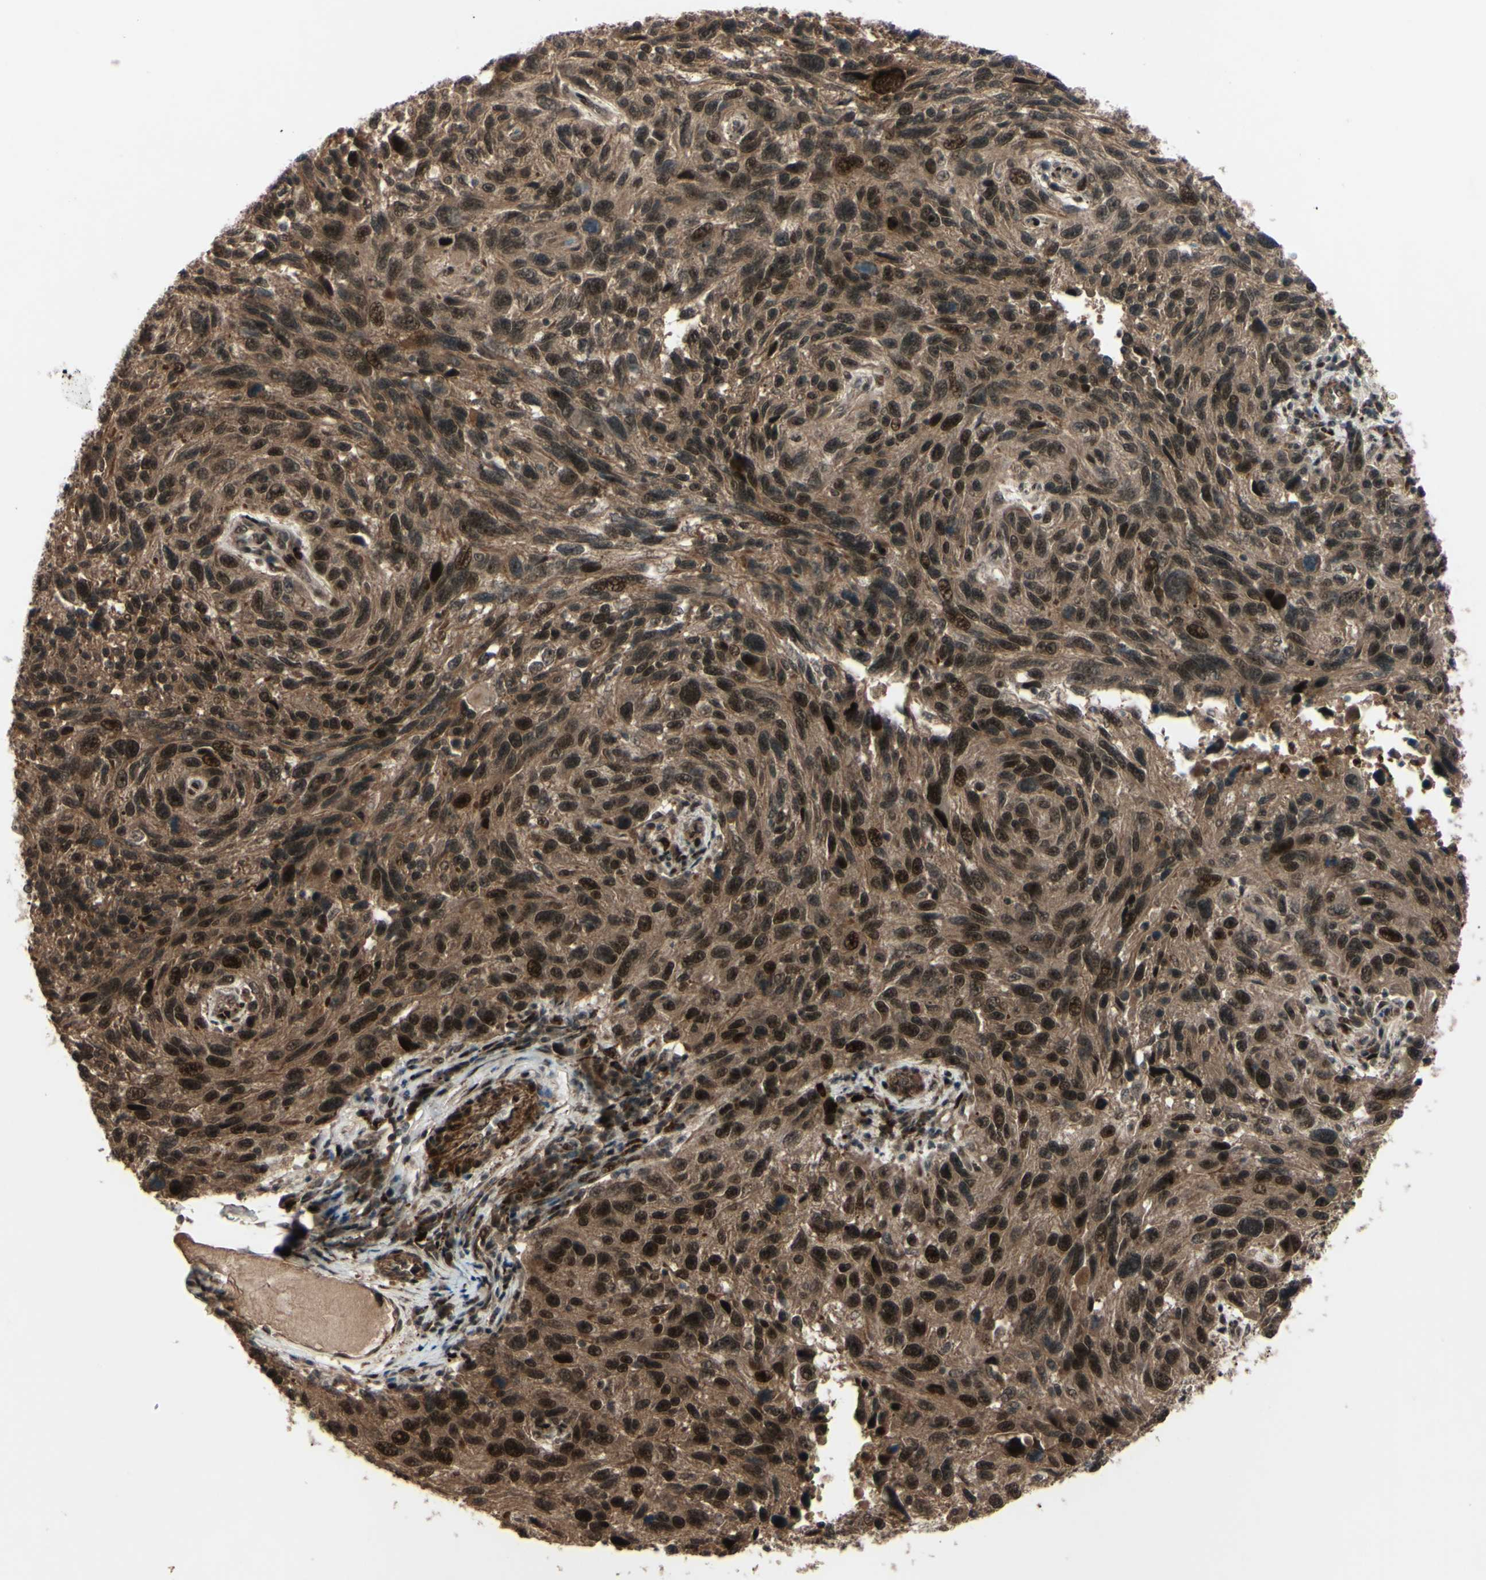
{"staining": {"intensity": "strong", "quantity": ">75%", "location": "cytoplasmic/membranous,nuclear"}, "tissue": "melanoma", "cell_type": "Tumor cells", "image_type": "cancer", "snomed": [{"axis": "morphology", "description": "Malignant melanoma, NOS"}, {"axis": "topography", "description": "Skin"}], "caption": "Immunohistochemistry of human malignant melanoma reveals high levels of strong cytoplasmic/membranous and nuclear expression in about >75% of tumor cells.", "gene": "MLF2", "patient": {"sex": "male", "age": 53}}